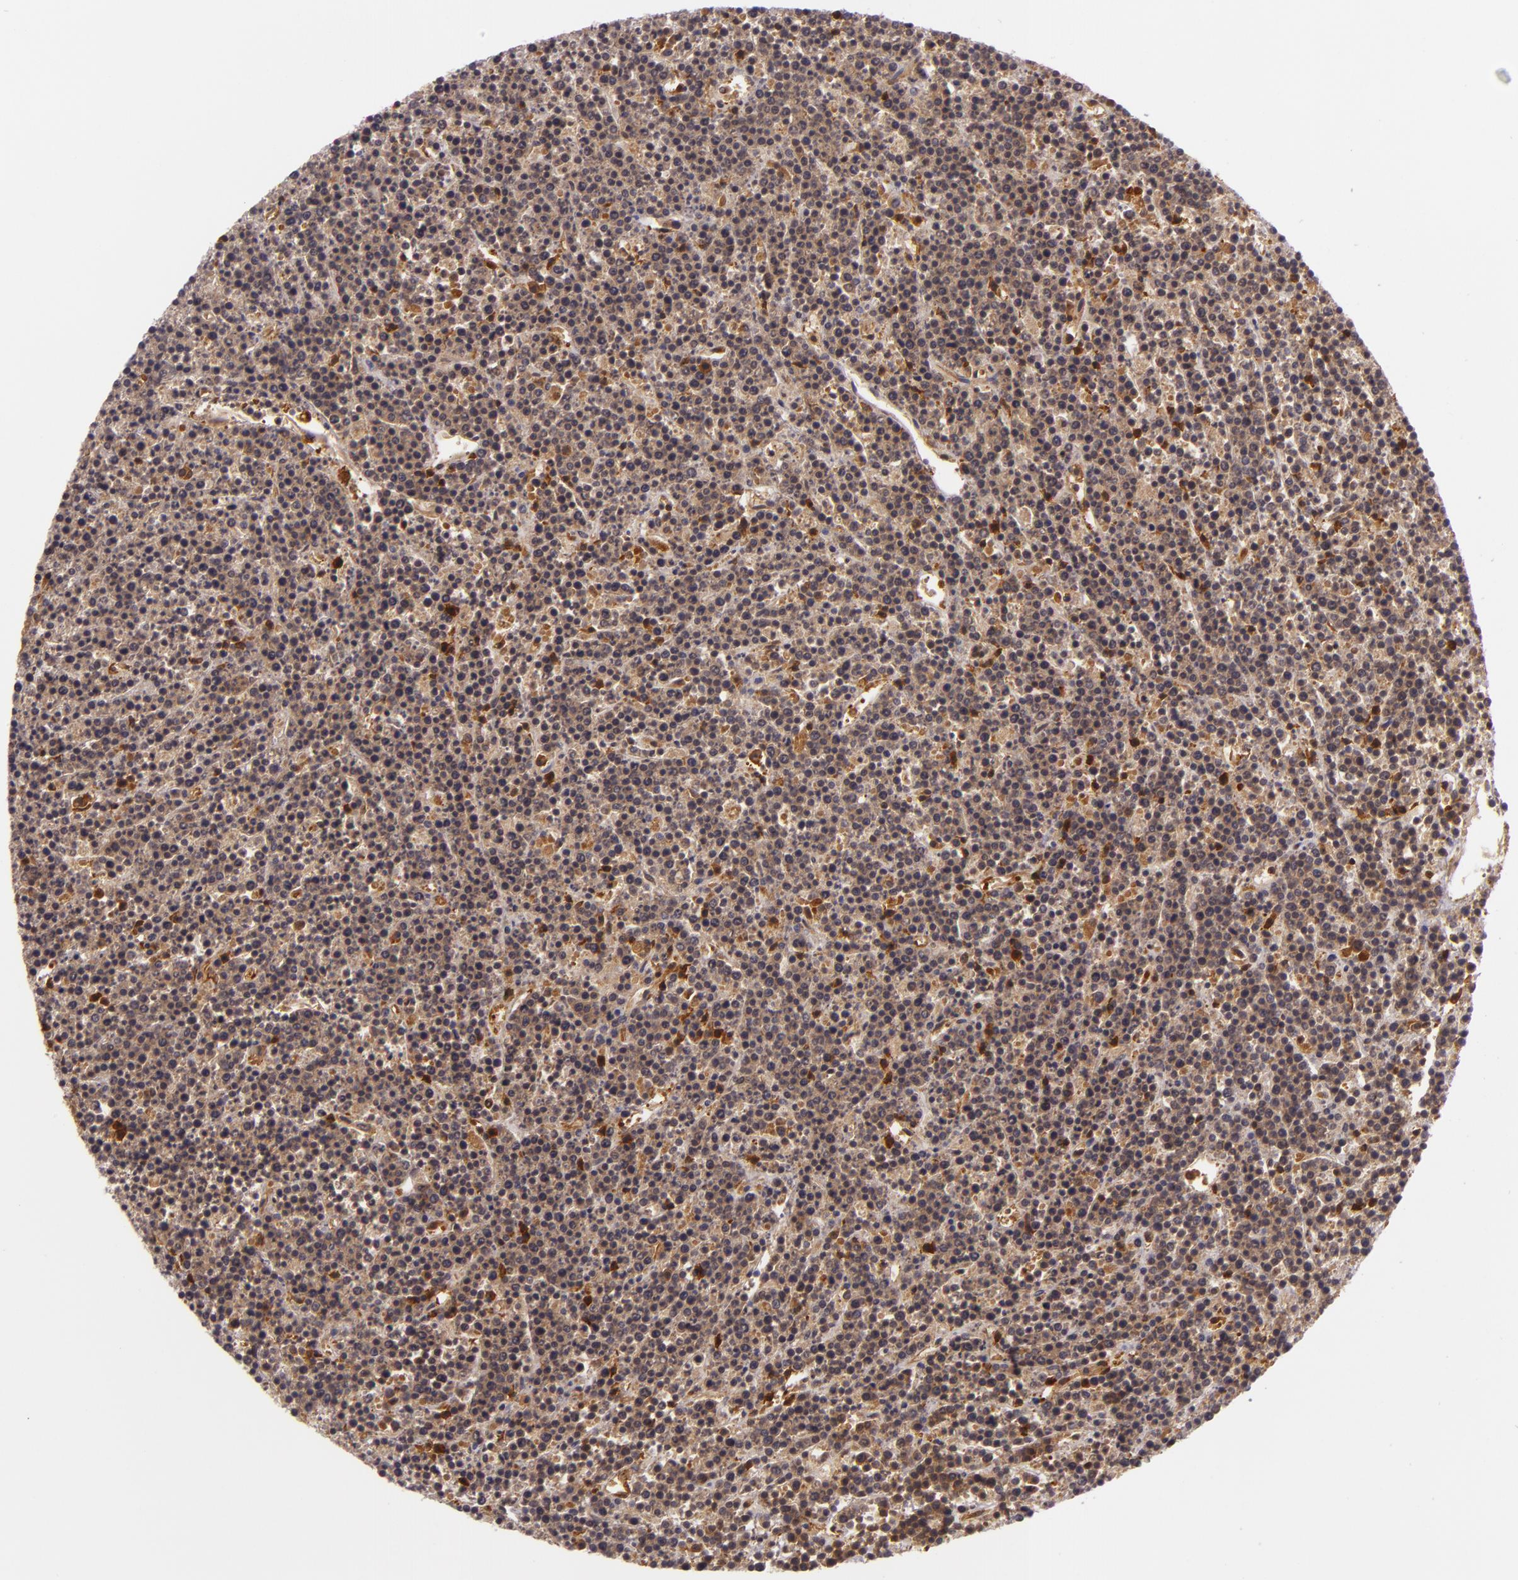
{"staining": {"intensity": "strong", "quantity": ">75%", "location": "cytoplasmic/membranous"}, "tissue": "lymphoma", "cell_type": "Tumor cells", "image_type": "cancer", "snomed": [{"axis": "morphology", "description": "Malignant lymphoma, non-Hodgkin's type, High grade"}, {"axis": "topography", "description": "Ovary"}], "caption": "Tumor cells demonstrate high levels of strong cytoplasmic/membranous expression in approximately >75% of cells in lymphoma.", "gene": "TLN1", "patient": {"sex": "female", "age": 56}}